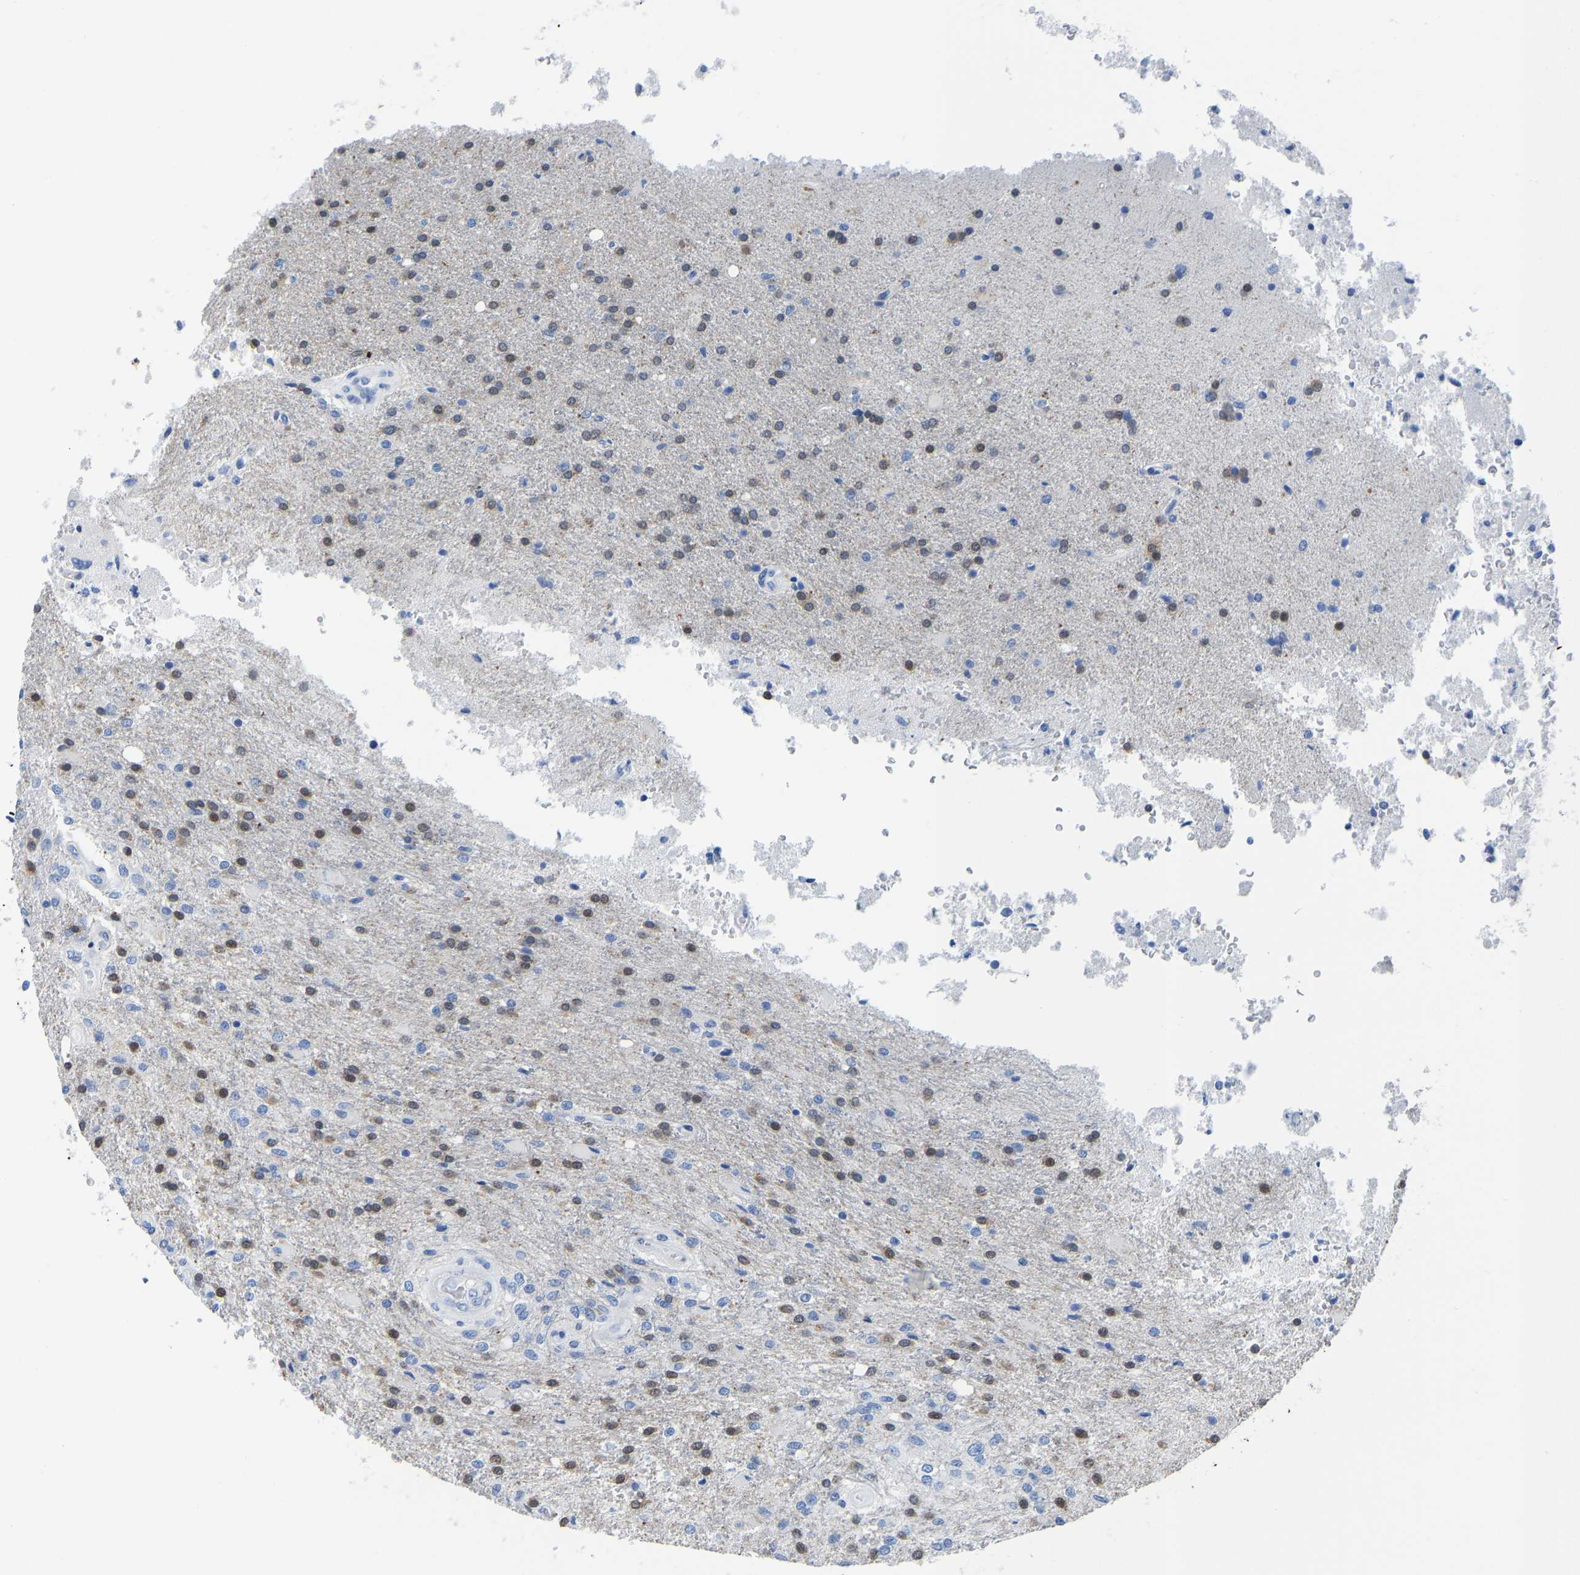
{"staining": {"intensity": "weak", "quantity": "25%-75%", "location": "nuclear"}, "tissue": "glioma", "cell_type": "Tumor cells", "image_type": "cancer", "snomed": [{"axis": "morphology", "description": "Normal tissue, NOS"}, {"axis": "morphology", "description": "Glioma, malignant, High grade"}, {"axis": "topography", "description": "Cerebral cortex"}], "caption": "Human glioma stained with a brown dye demonstrates weak nuclear positive staining in about 25%-75% of tumor cells.", "gene": "NKAIN3", "patient": {"sex": "male", "age": 77}}